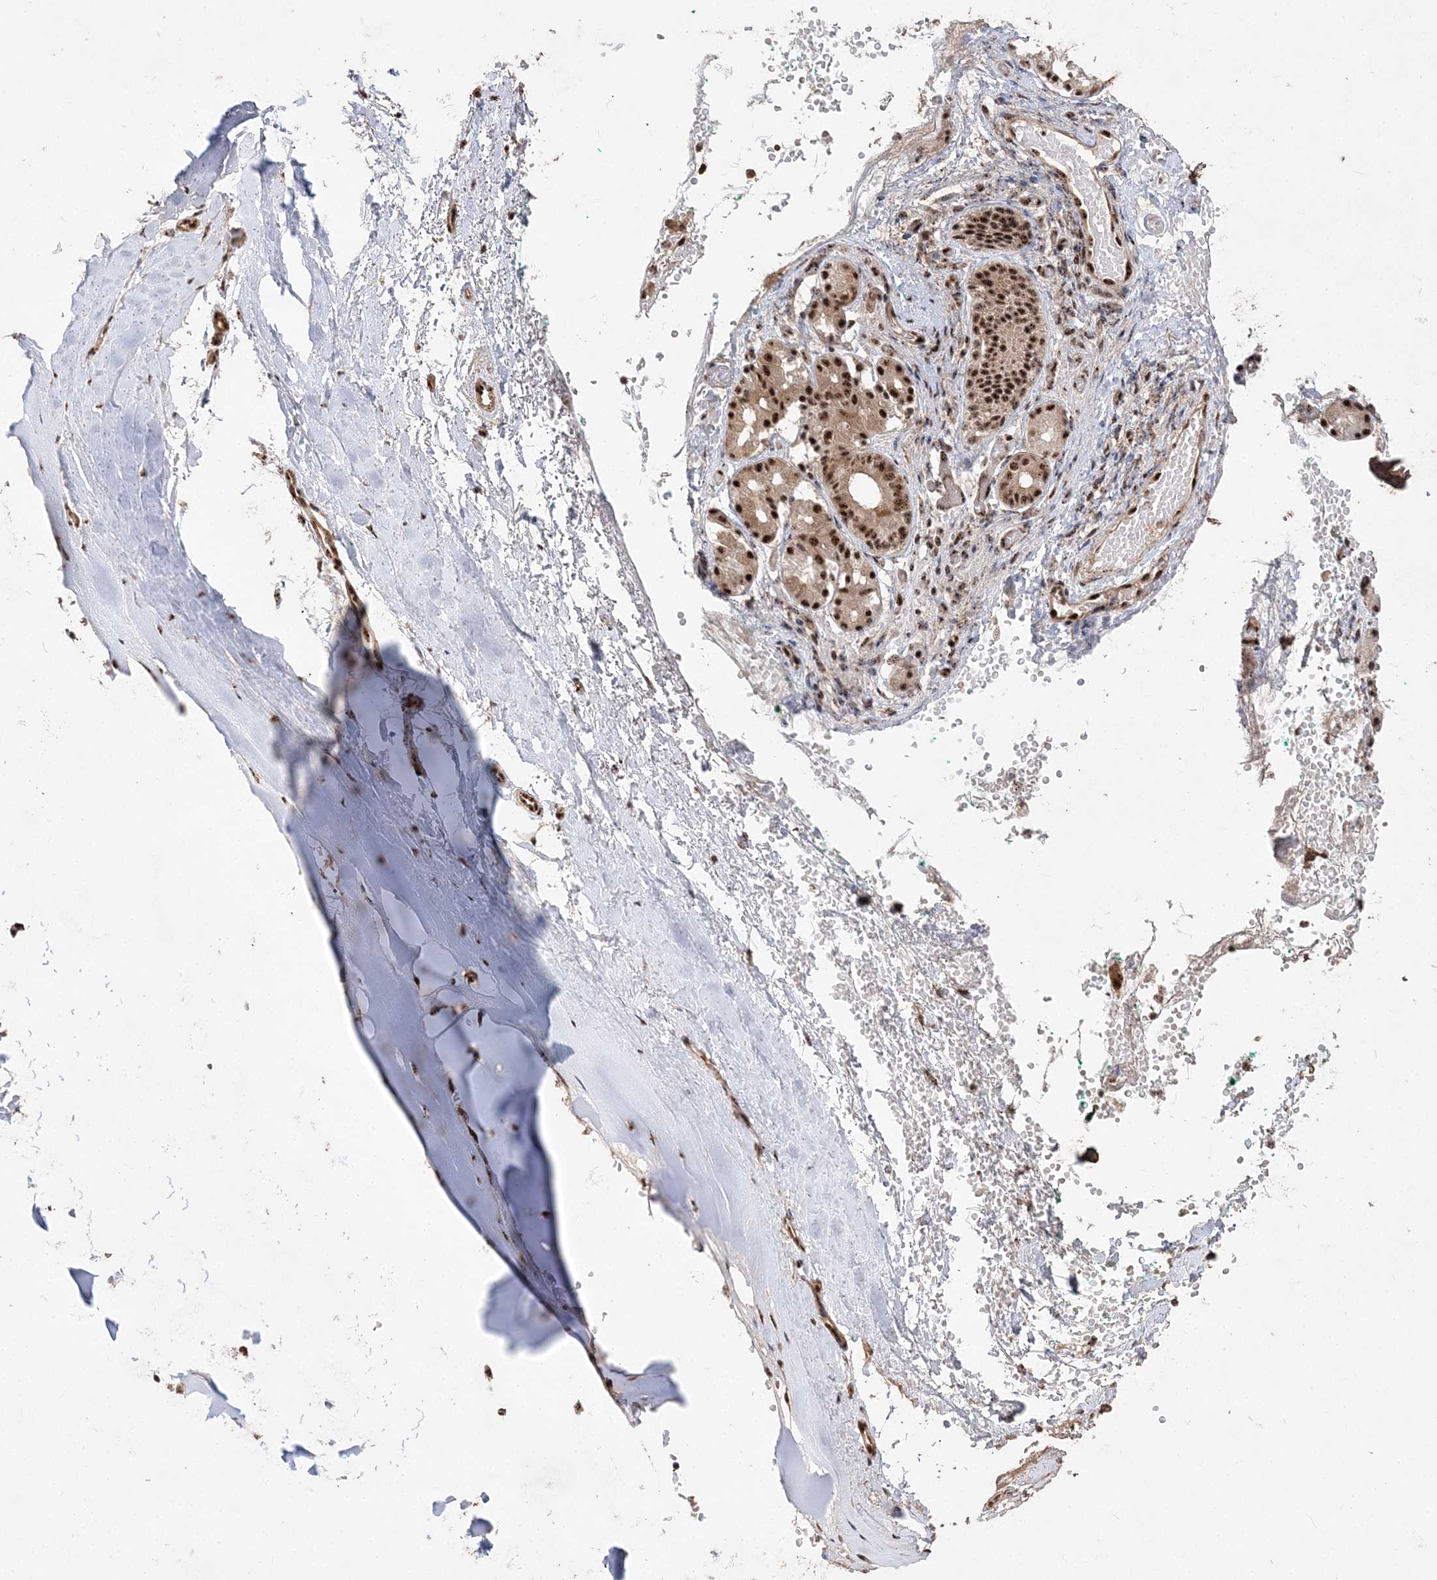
{"staining": {"intensity": "strong", "quantity": ">75%", "location": "cytoplasmic/membranous,nuclear"}, "tissue": "adipose tissue", "cell_type": "Adipocytes", "image_type": "normal", "snomed": [{"axis": "morphology", "description": "Normal tissue, NOS"}, {"axis": "morphology", "description": "Basal cell carcinoma"}, {"axis": "topography", "description": "Cartilage tissue"}, {"axis": "topography", "description": "Nasopharynx"}, {"axis": "topography", "description": "Oral tissue"}], "caption": "Unremarkable adipose tissue reveals strong cytoplasmic/membranous,nuclear expression in about >75% of adipocytes, visualized by immunohistochemistry.", "gene": "RBM17", "patient": {"sex": "female", "age": 77}}